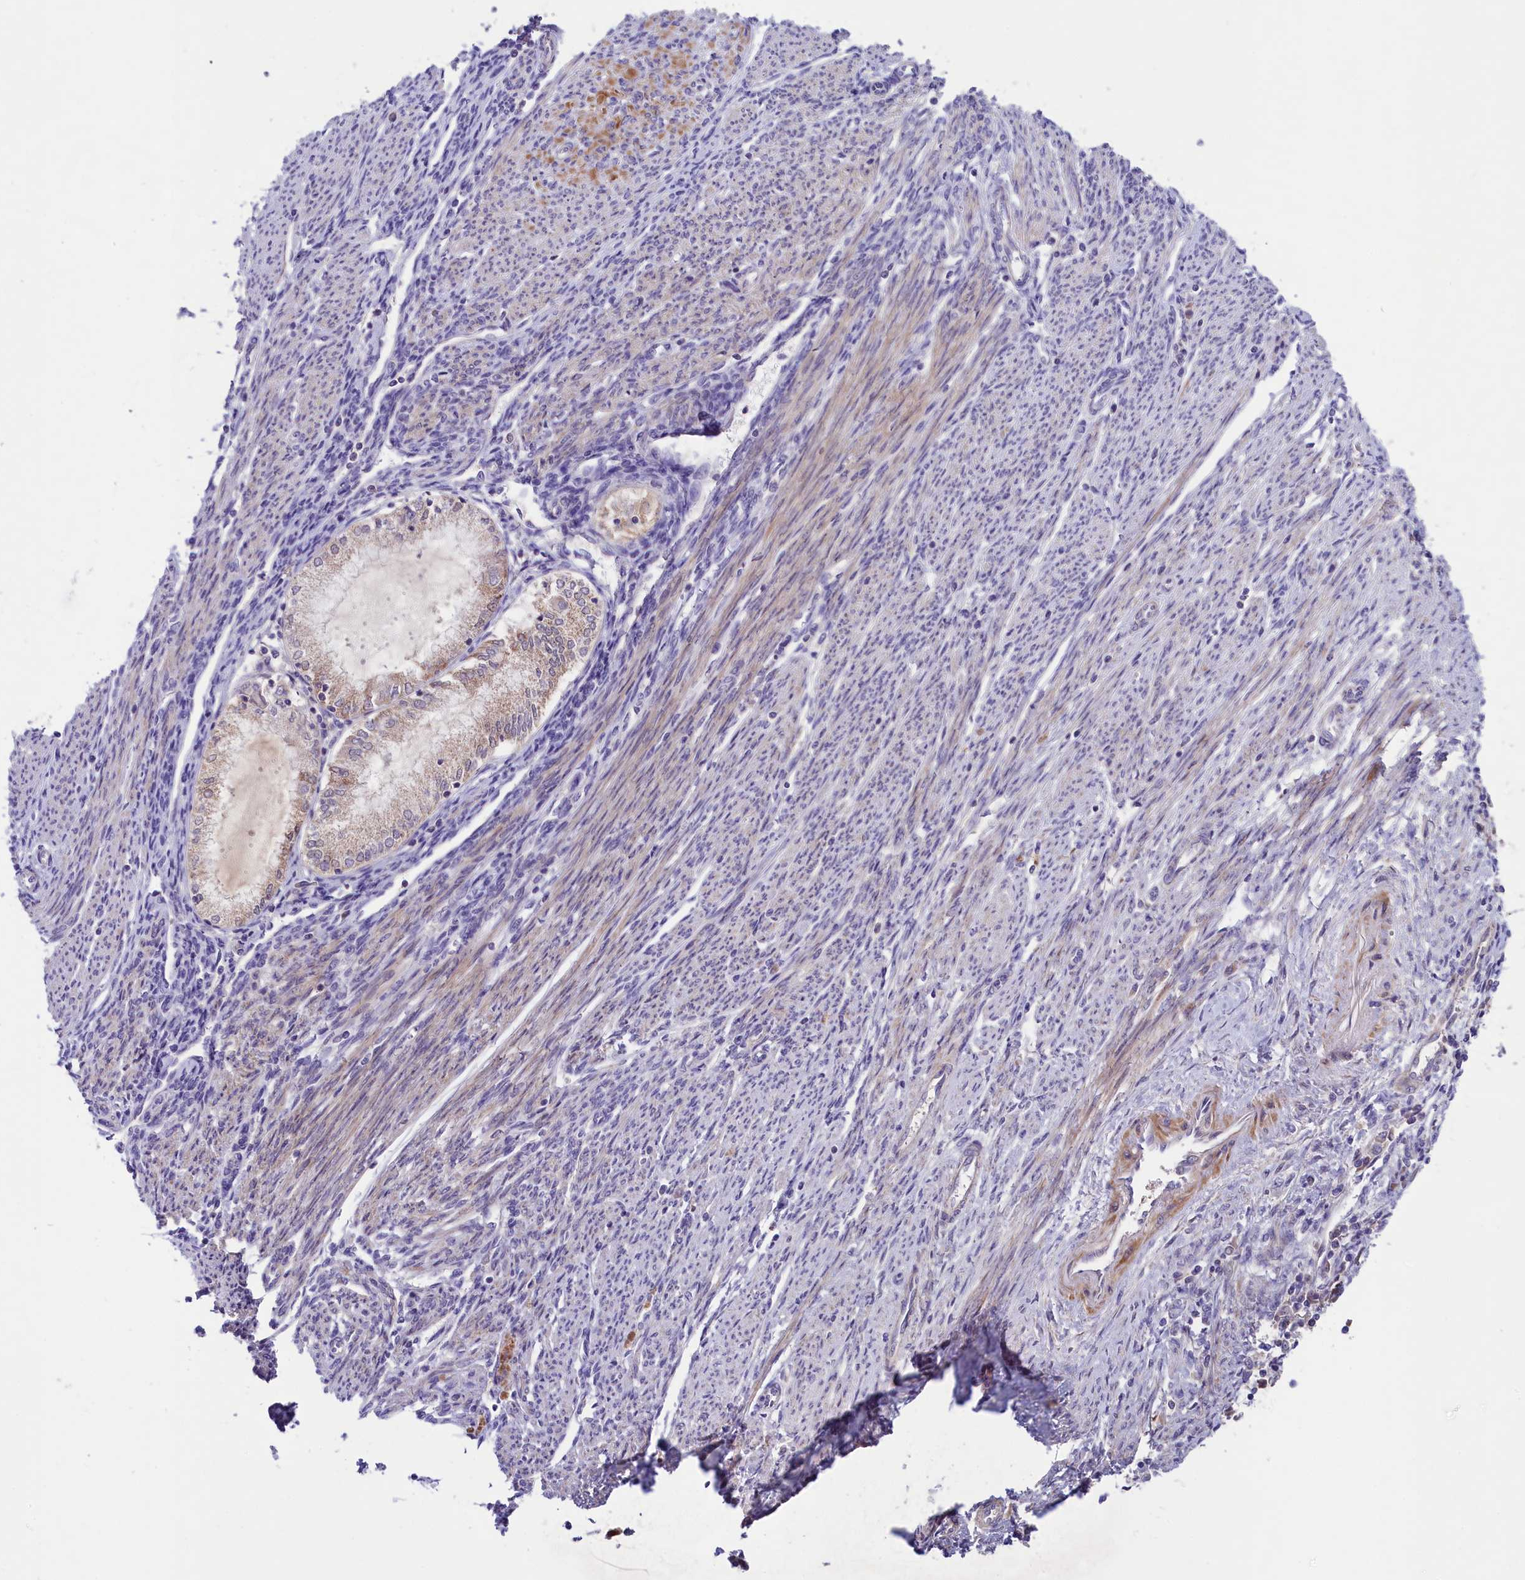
{"staining": {"intensity": "weak", "quantity": "25%-75%", "location": "cytoplasmic/membranous"}, "tissue": "endometrial cancer", "cell_type": "Tumor cells", "image_type": "cancer", "snomed": [{"axis": "morphology", "description": "Adenocarcinoma, NOS"}, {"axis": "topography", "description": "Endometrium"}], "caption": "DAB (3,3'-diaminobenzidine) immunohistochemical staining of endometrial cancer (adenocarcinoma) shows weak cytoplasmic/membranous protein expression in approximately 25%-75% of tumor cells.", "gene": "COG8", "patient": {"sex": "female", "age": 79}}